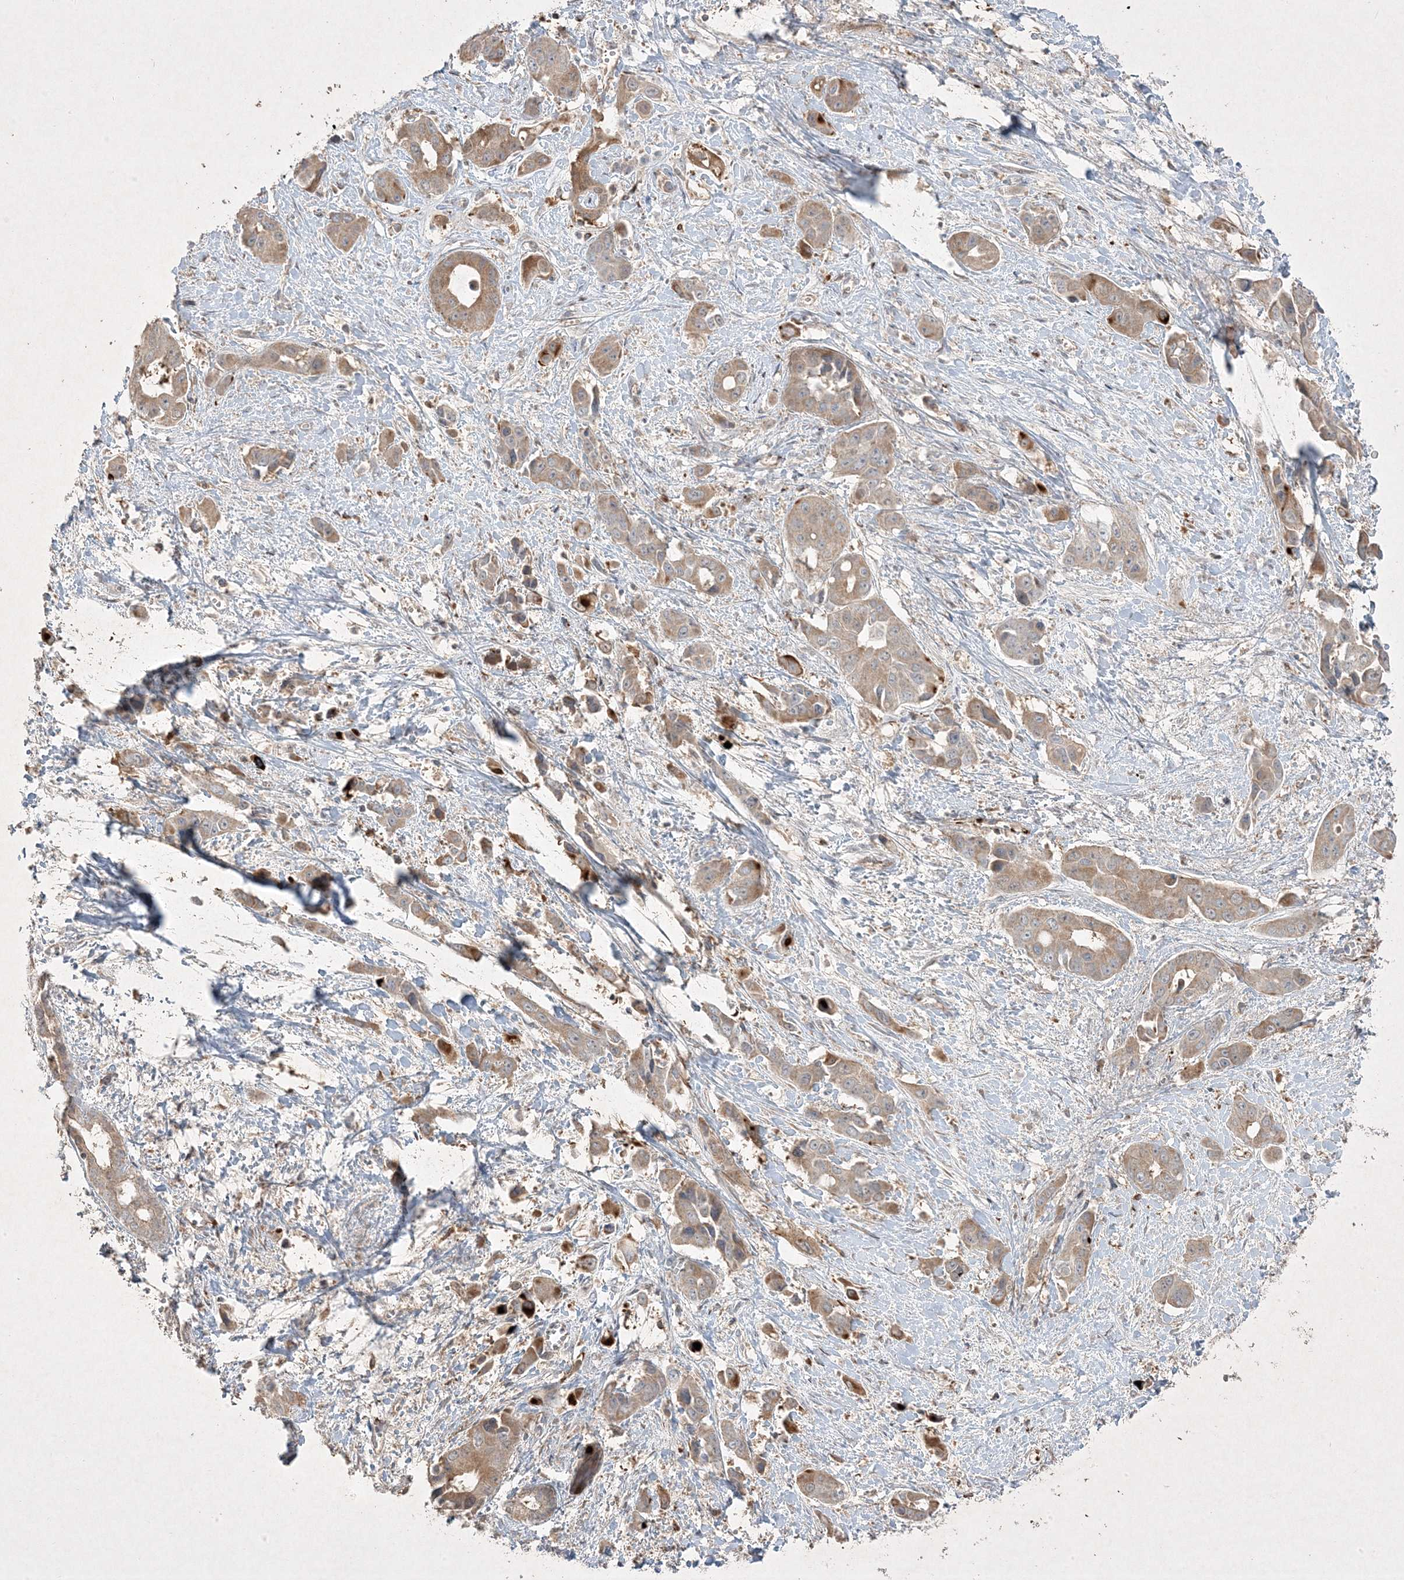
{"staining": {"intensity": "moderate", "quantity": ">75%", "location": "cytoplasmic/membranous"}, "tissue": "liver cancer", "cell_type": "Tumor cells", "image_type": "cancer", "snomed": [{"axis": "morphology", "description": "Cholangiocarcinoma"}, {"axis": "topography", "description": "Liver"}], "caption": "Liver cancer stained with IHC reveals moderate cytoplasmic/membranous staining in approximately >75% of tumor cells.", "gene": "RGL4", "patient": {"sex": "female", "age": 52}}